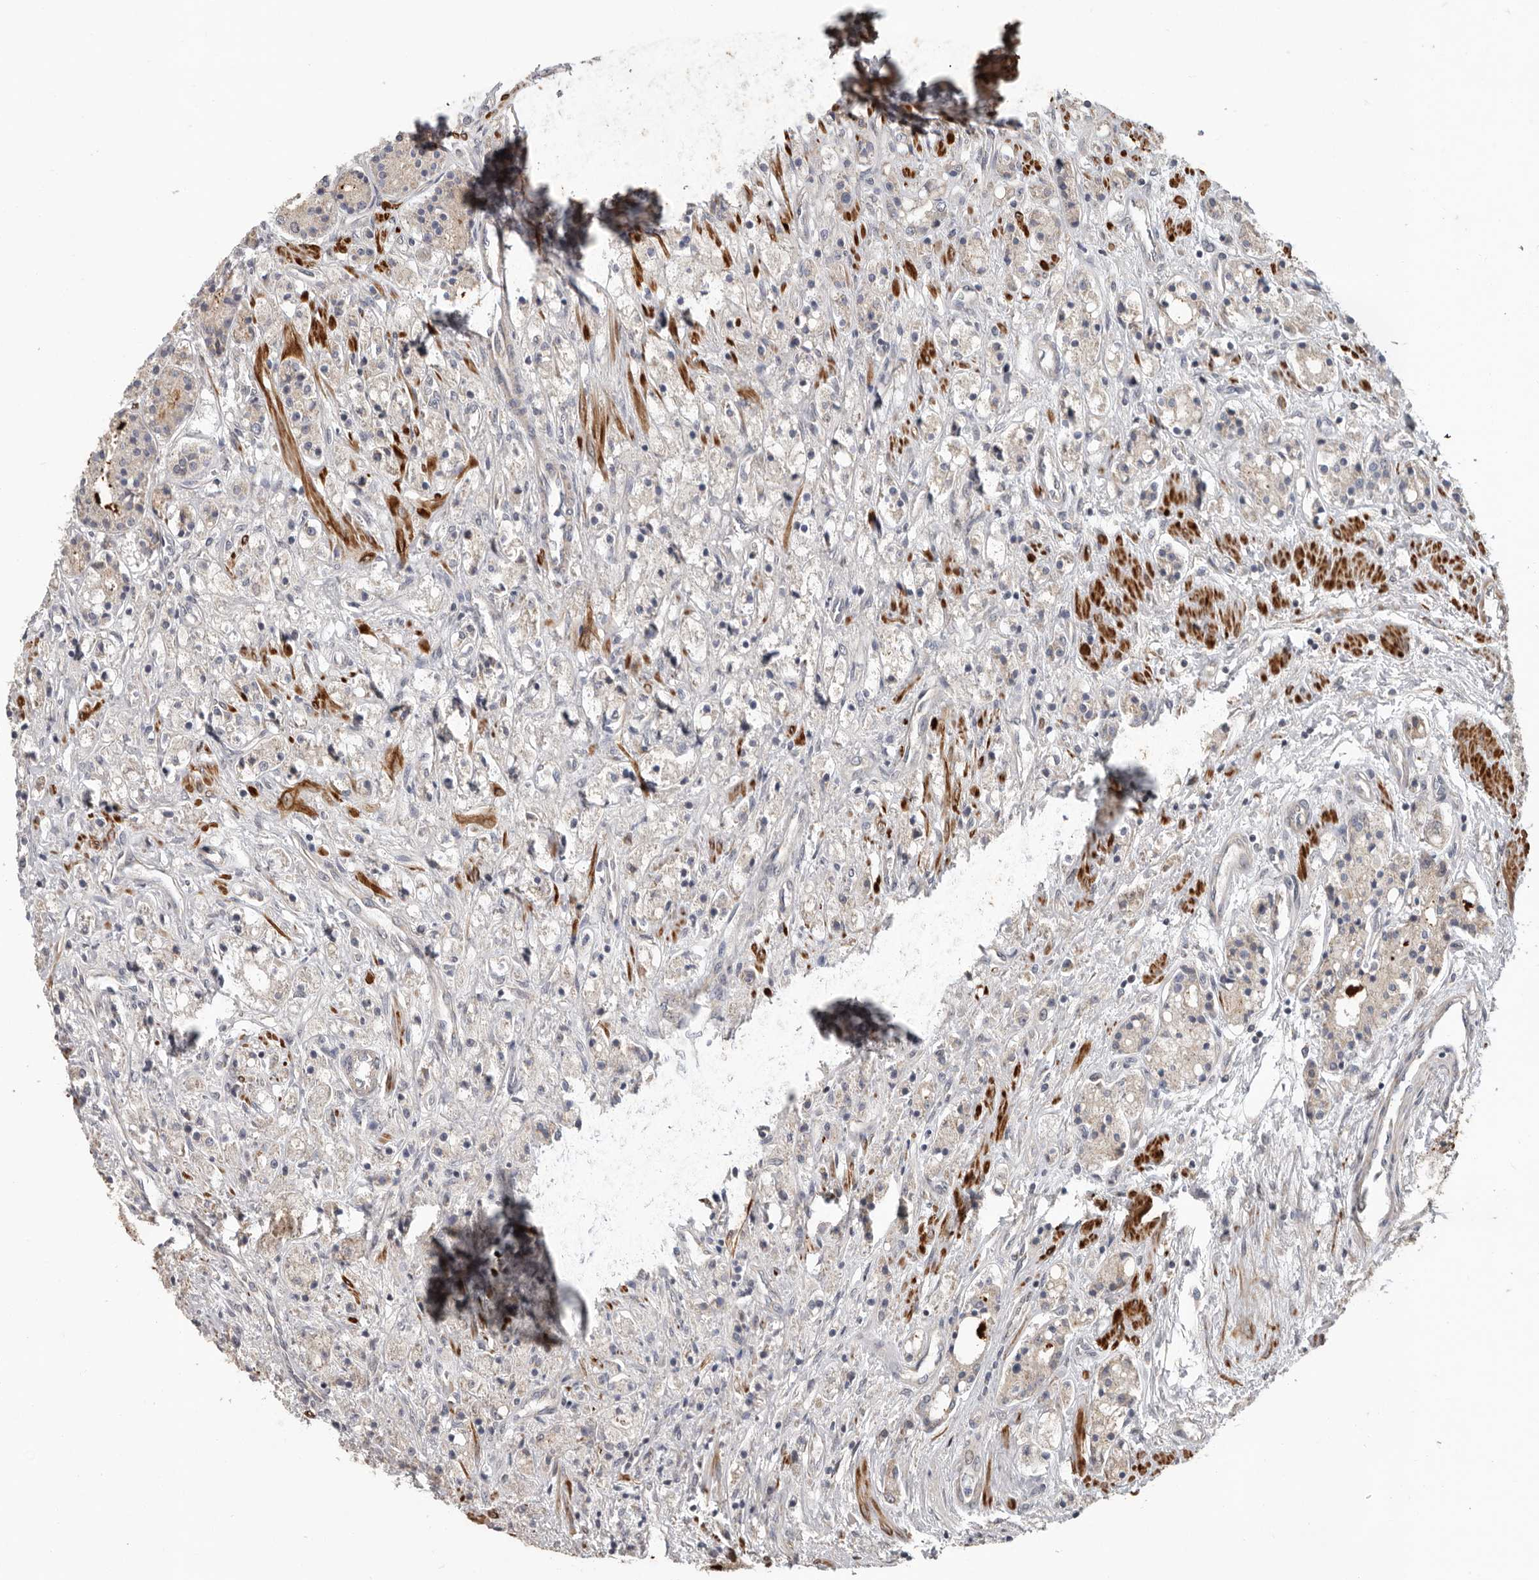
{"staining": {"intensity": "weak", "quantity": "25%-75%", "location": "cytoplasmic/membranous"}, "tissue": "prostate cancer", "cell_type": "Tumor cells", "image_type": "cancer", "snomed": [{"axis": "morphology", "description": "Adenocarcinoma, High grade"}, {"axis": "topography", "description": "Prostate"}], "caption": "Protein staining by immunohistochemistry (IHC) shows weak cytoplasmic/membranous expression in approximately 25%-75% of tumor cells in prostate cancer. Nuclei are stained in blue.", "gene": "UNK", "patient": {"sex": "male", "age": 60}}